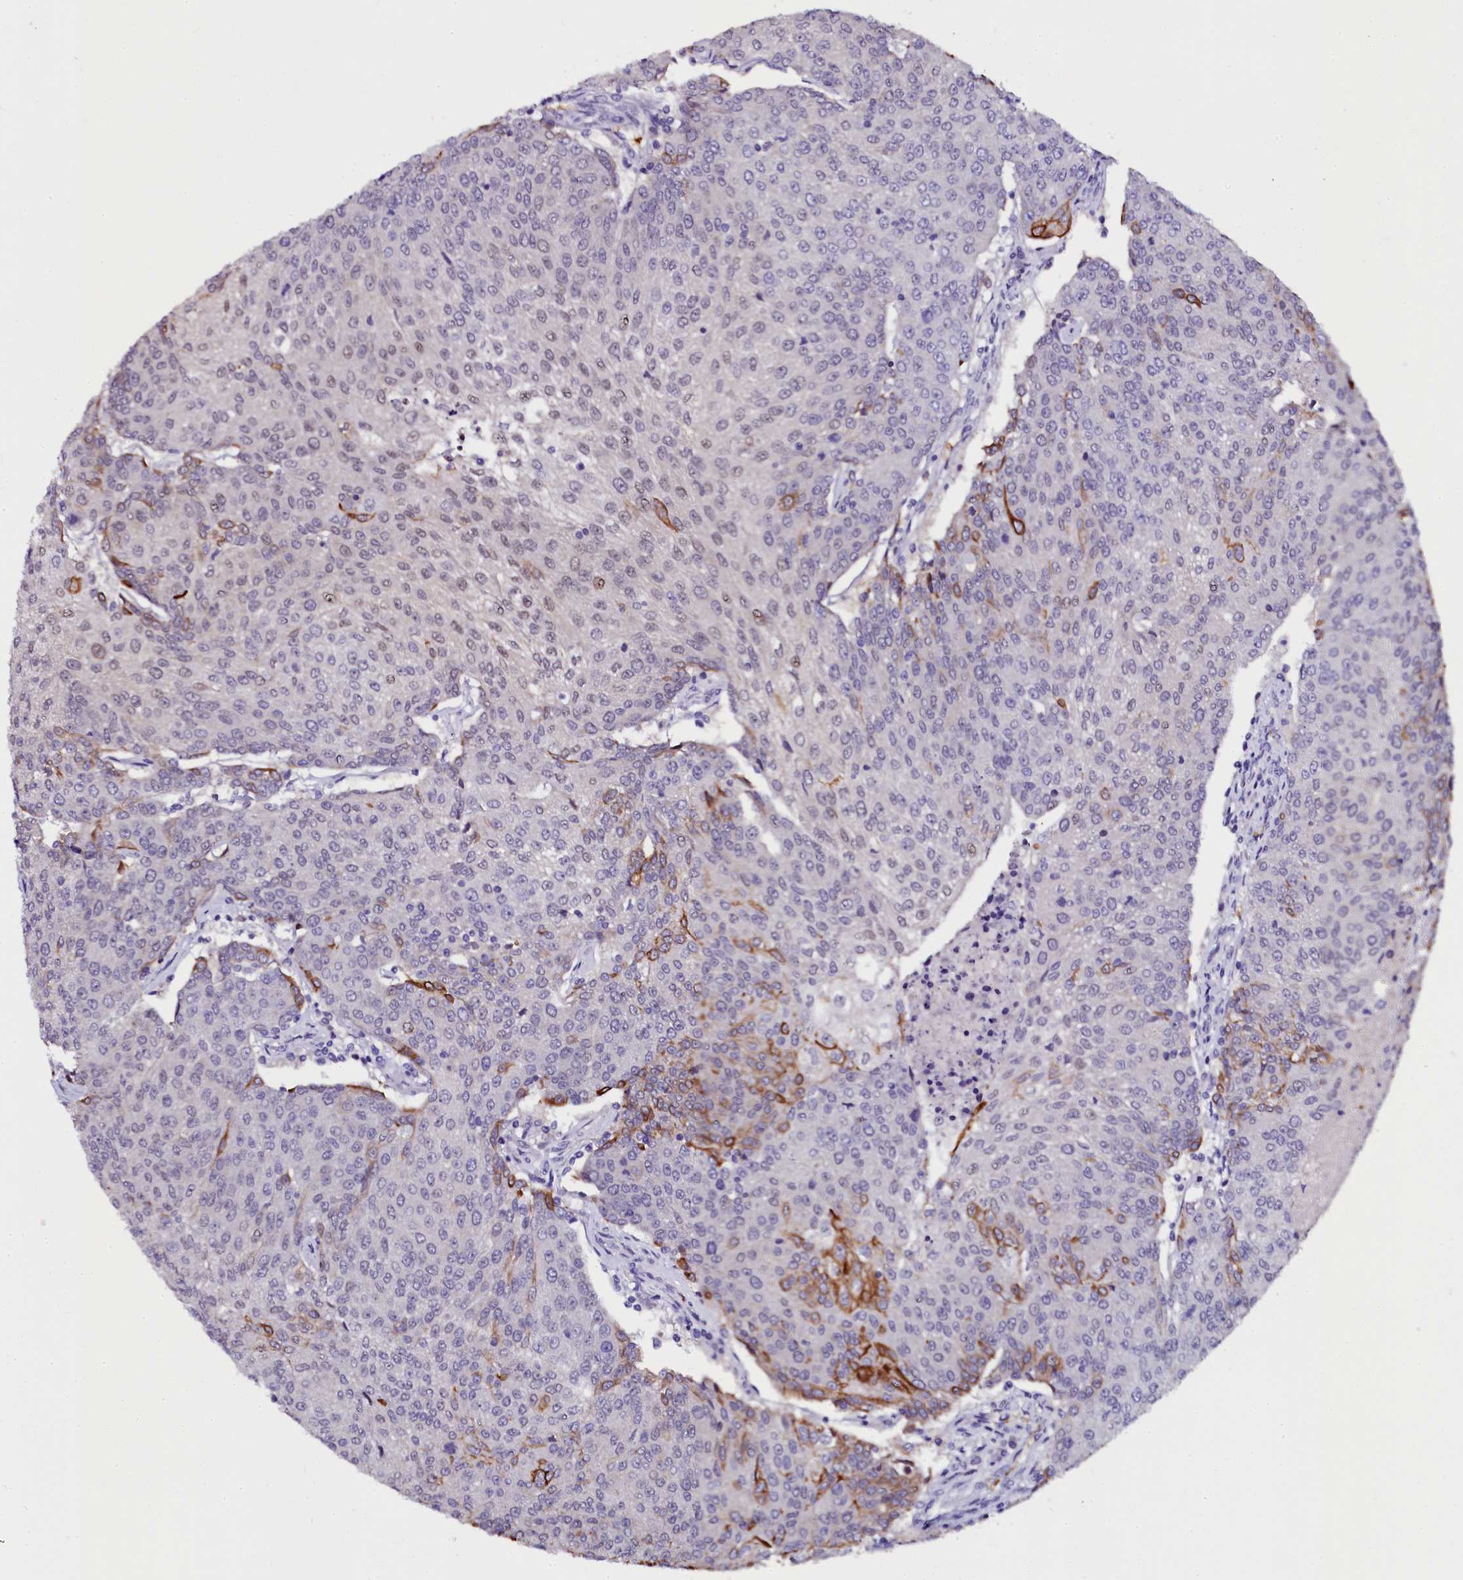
{"staining": {"intensity": "moderate", "quantity": "<25%", "location": "cytoplasmic/membranous"}, "tissue": "urothelial cancer", "cell_type": "Tumor cells", "image_type": "cancer", "snomed": [{"axis": "morphology", "description": "Urothelial carcinoma, High grade"}, {"axis": "topography", "description": "Urinary bladder"}], "caption": "Immunohistochemical staining of high-grade urothelial carcinoma demonstrates low levels of moderate cytoplasmic/membranous expression in about <25% of tumor cells. The staining was performed using DAB (3,3'-diaminobenzidine), with brown indicating positive protein expression. Nuclei are stained blue with hematoxylin.", "gene": "CTDSPL2", "patient": {"sex": "female", "age": 85}}